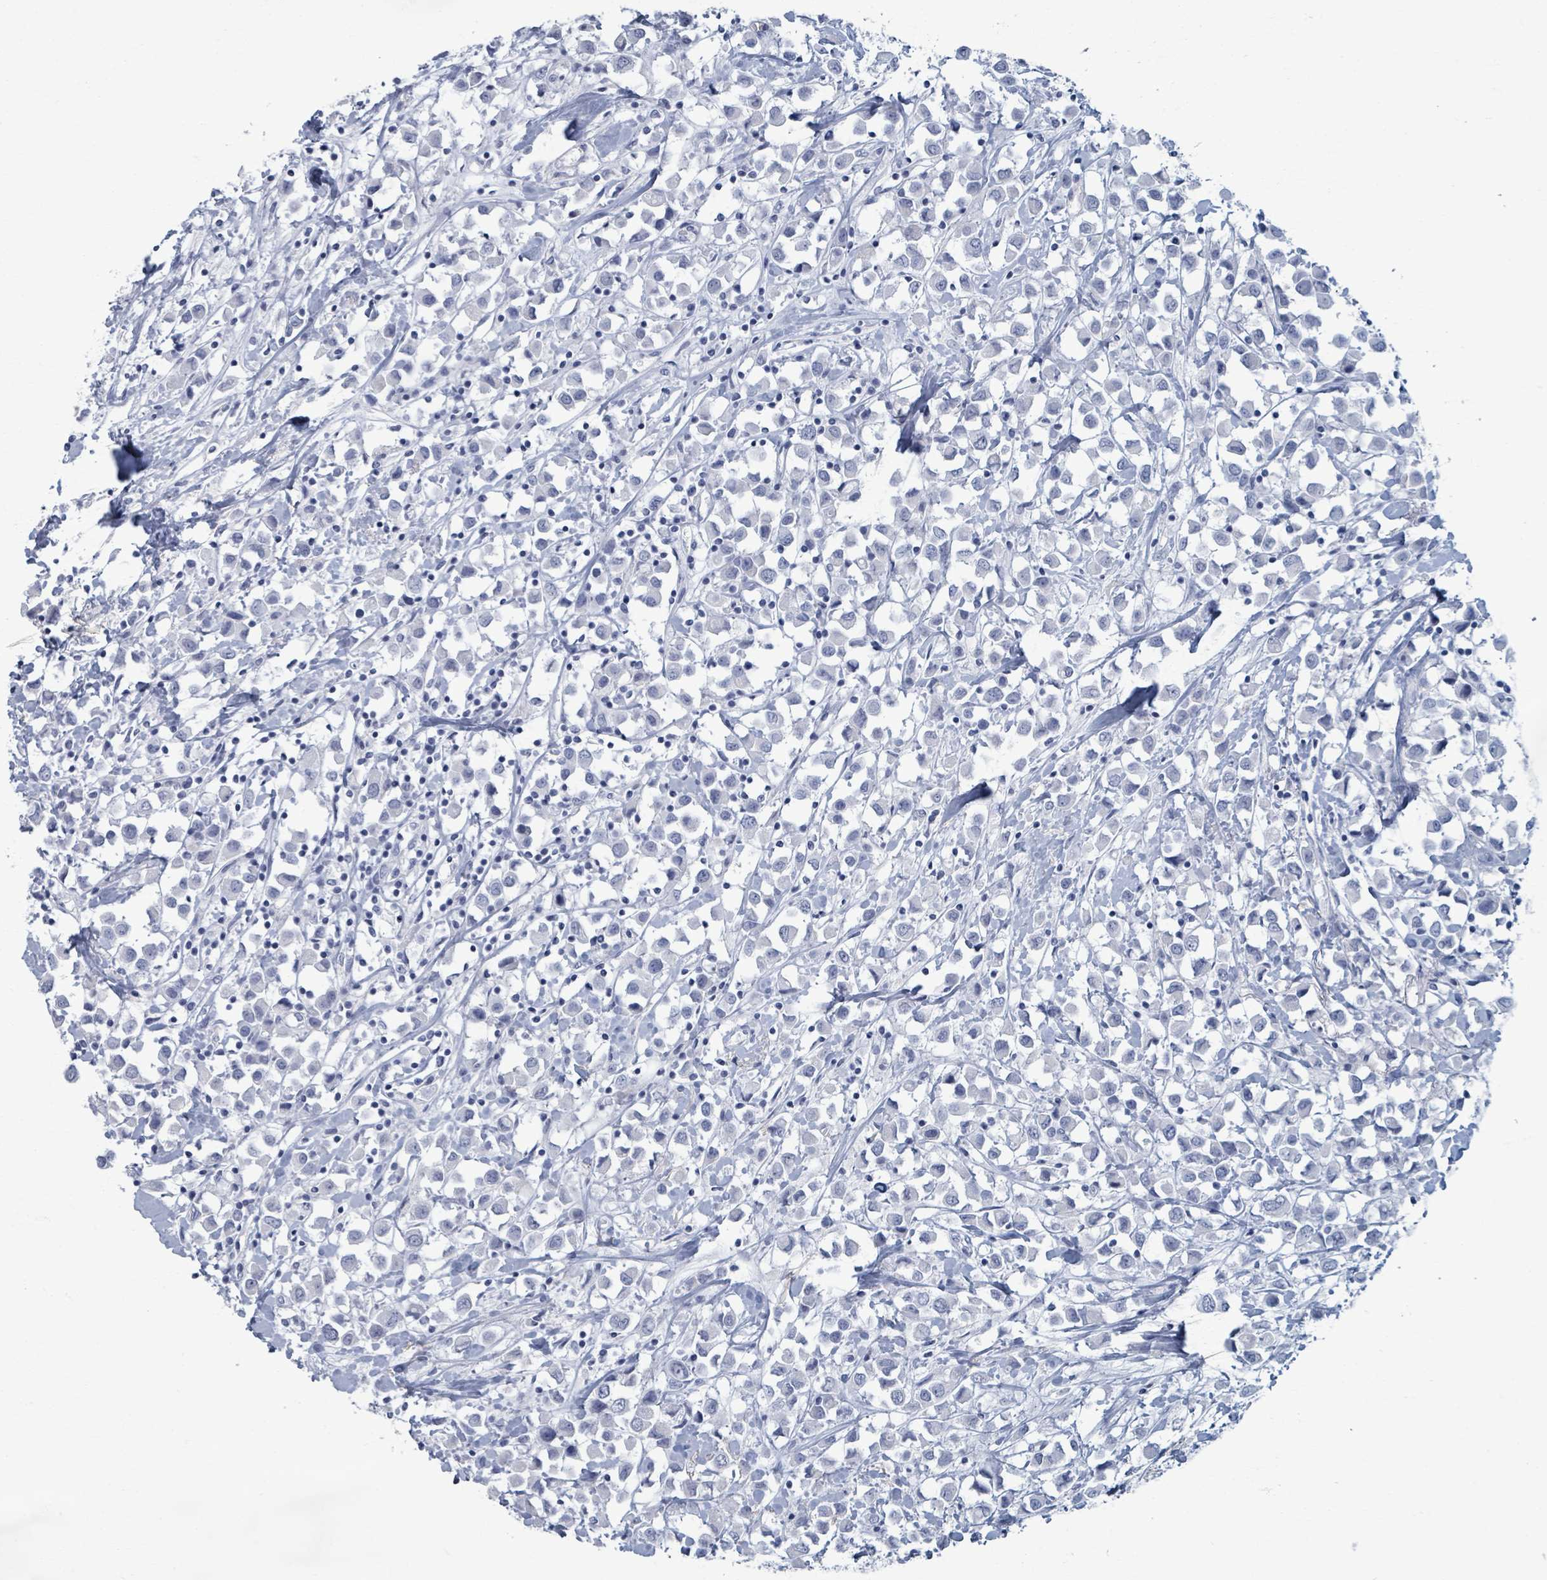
{"staining": {"intensity": "negative", "quantity": "none", "location": "none"}, "tissue": "breast cancer", "cell_type": "Tumor cells", "image_type": "cancer", "snomed": [{"axis": "morphology", "description": "Duct carcinoma"}, {"axis": "topography", "description": "Breast"}], "caption": "This image is of breast intraductal carcinoma stained with IHC to label a protein in brown with the nuclei are counter-stained blue. There is no staining in tumor cells.", "gene": "TAS2R1", "patient": {"sex": "female", "age": 61}}